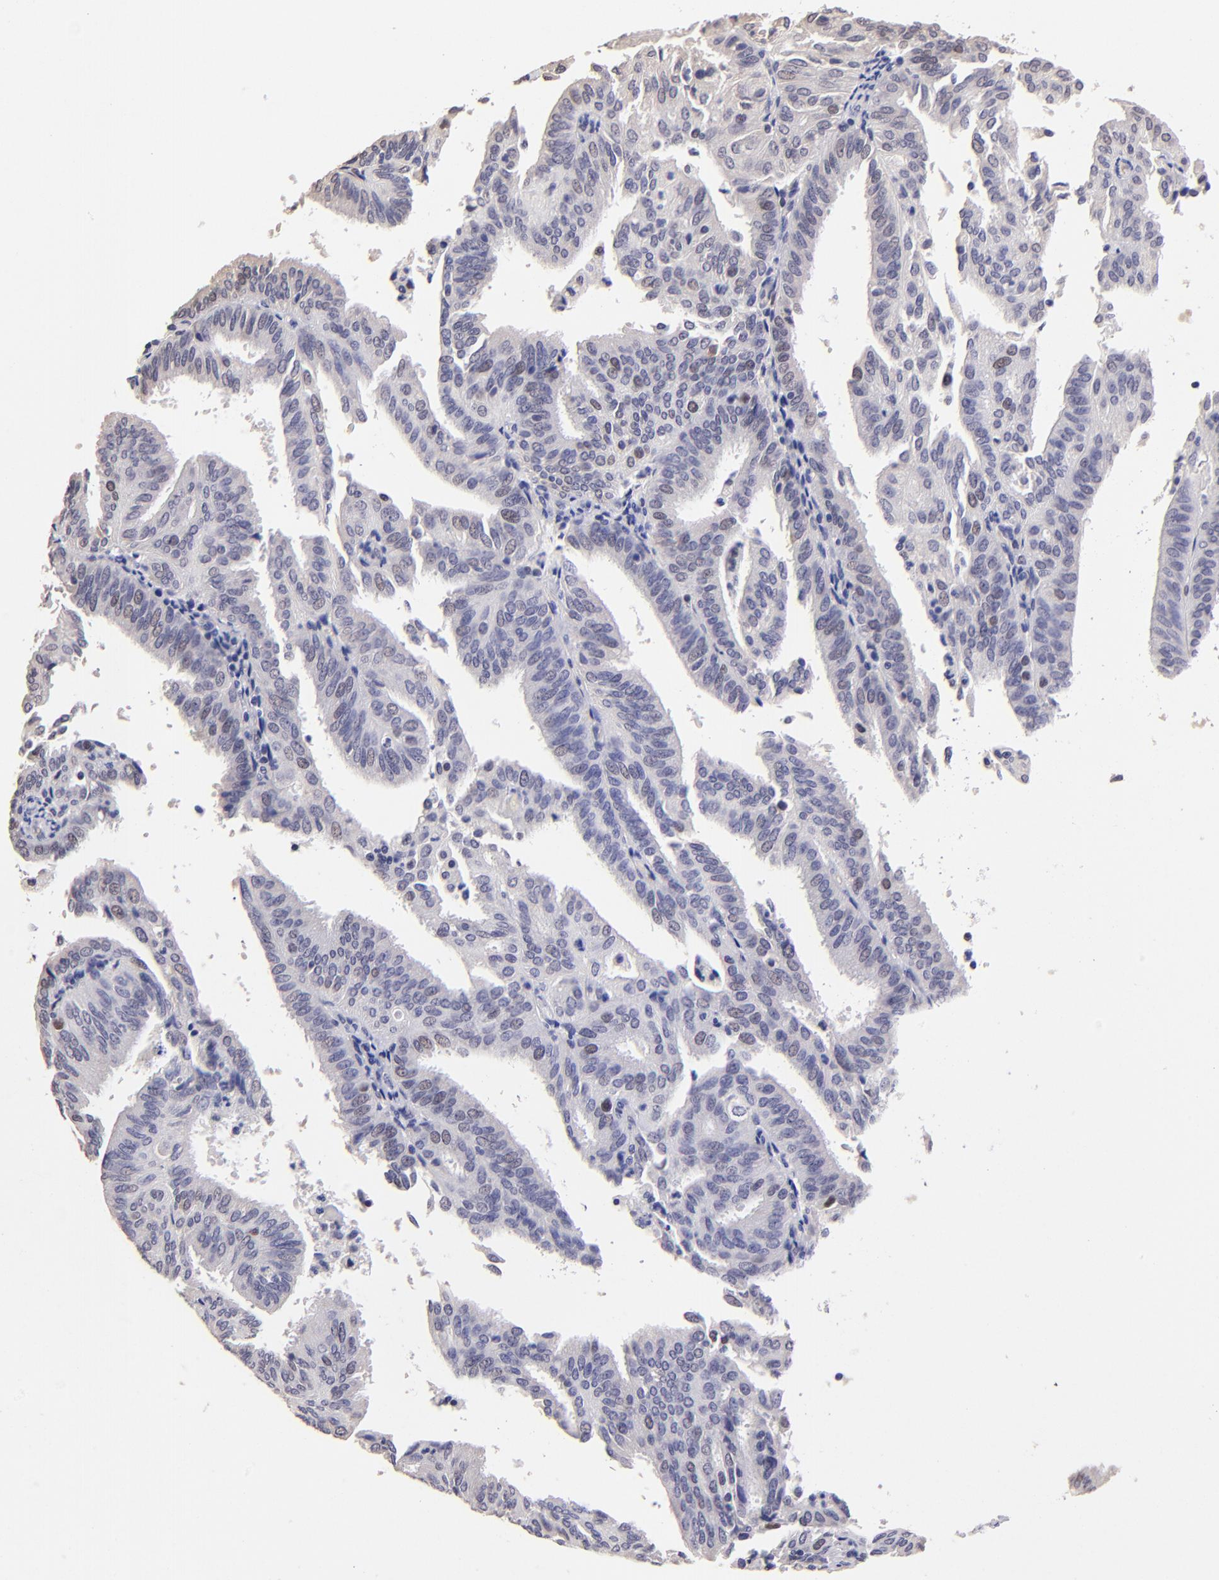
{"staining": {"intensity": "weak", "quantity": "<25%", "location": "nuclear"}, "tissue": "endometrial cancer", "cell_type": "Tumor cells", "image_type": "cancer", "snomed": [{"axis": "morphology", "description": "Adenocarcinoma, NOS"}, {"axis": "topography", "description": "Endometrium"}], "caption": "The histopathology image demonstrates no staining of tumor cells in endometrial adenocarcinoma.", "gene": "DNMT1", "patient": {"sex": "female", "age": 59}}